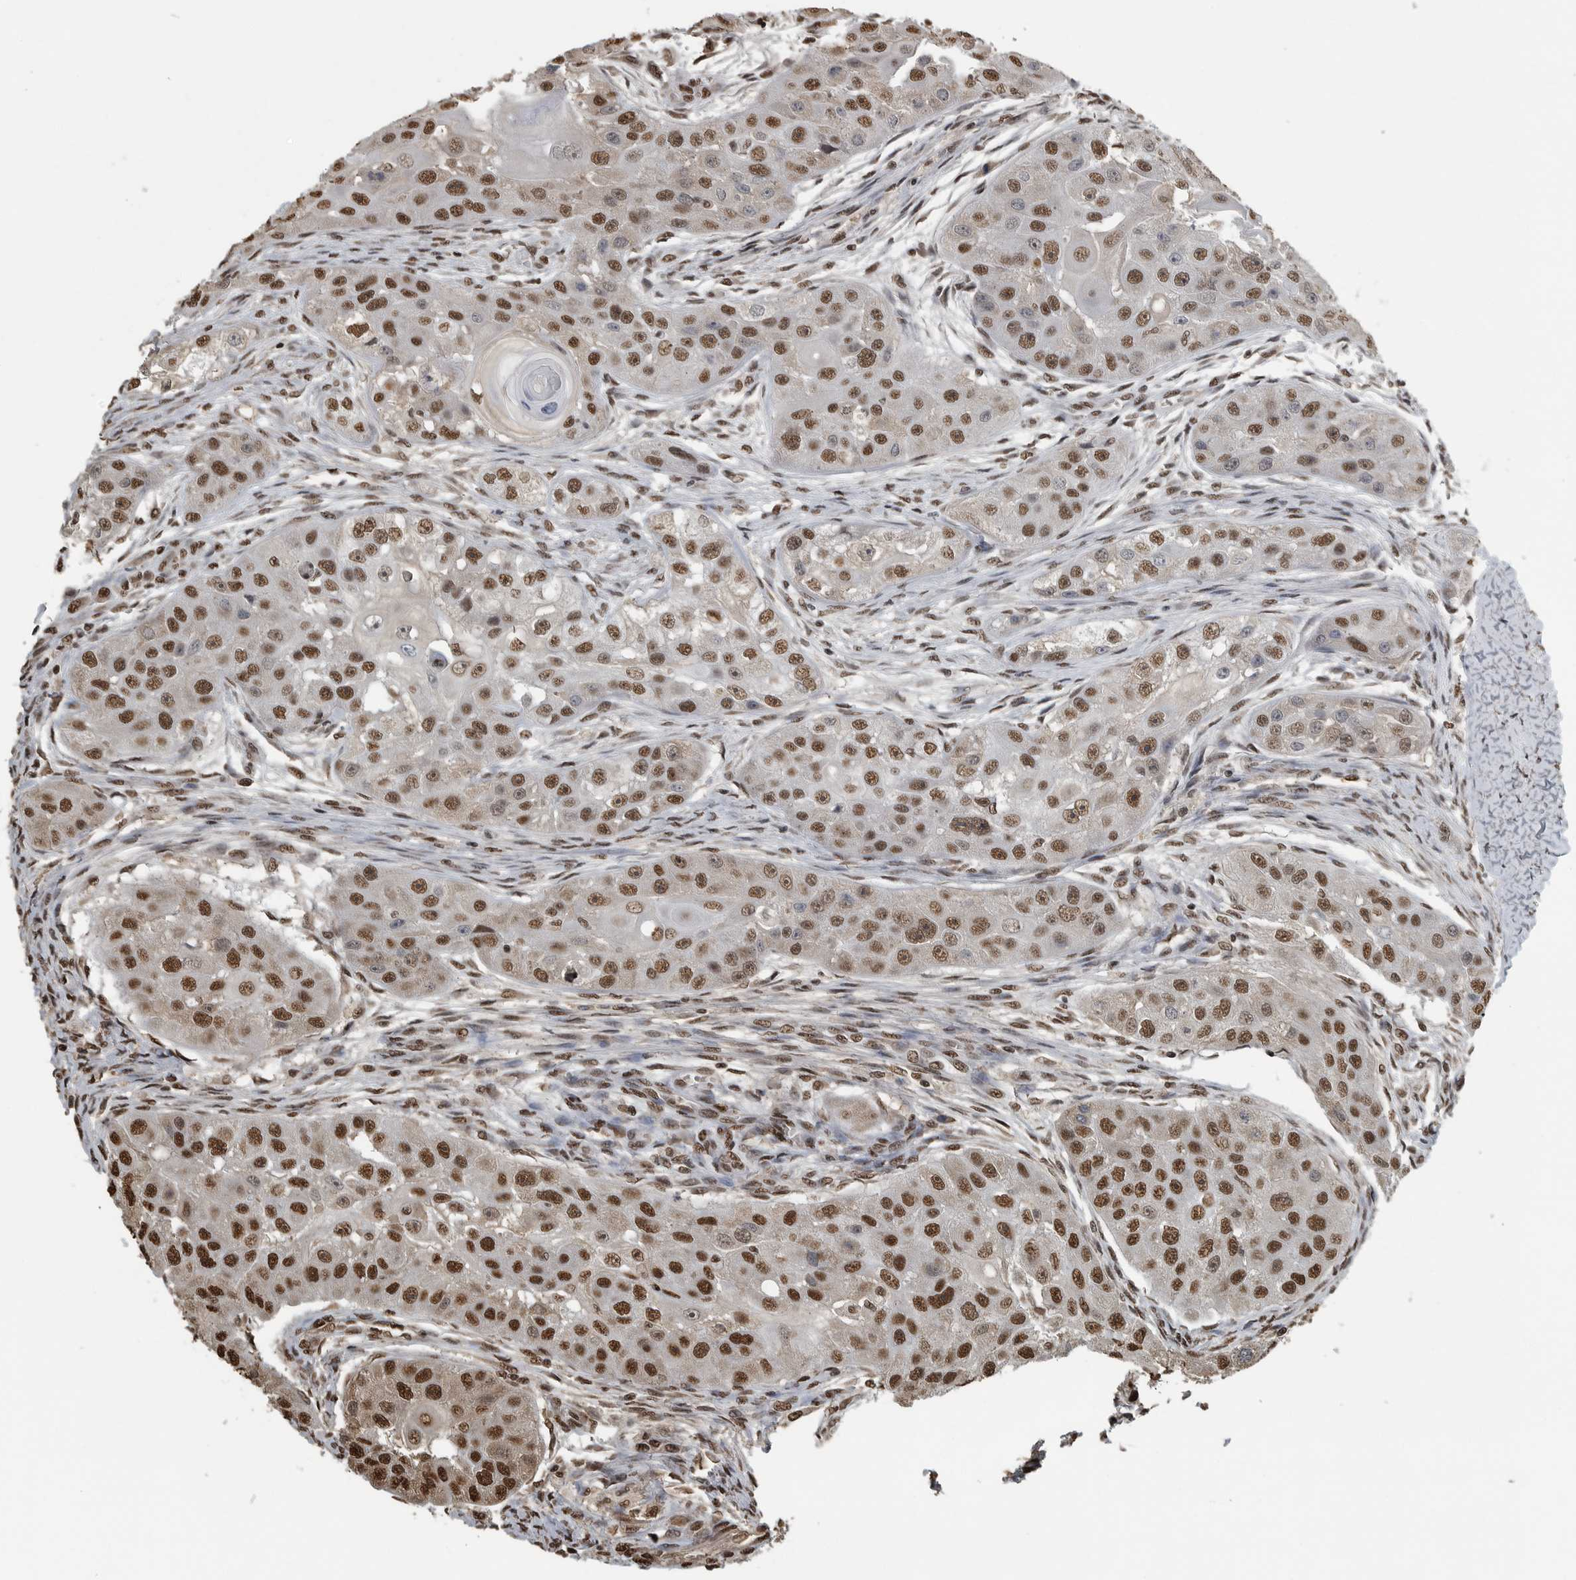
{"staining": {"intensity": "strong", "quantity": ">75%", "location": "nuclear"}, "tissue": "head and neck cancer", "cell_type": "Tumor cells", "image_type": "cancer", "snomed": [{"axis": "morphology", "description": "Normal tissue, NOS"}, {"axis": "morphology", "description": "Squamous cell carcinoma, NOS"}, {"axis": "topography", "description": "Skeletal muscle"}, {"axis": "topography", "description": "Head-Neck"}], "caption": "Tumor cells reveal high levels of strong nuclear expression in approximately >75% of cells in head and neck cancer.", "gene": "TGS1", "patient": {"sex": "male", "age": 51}}